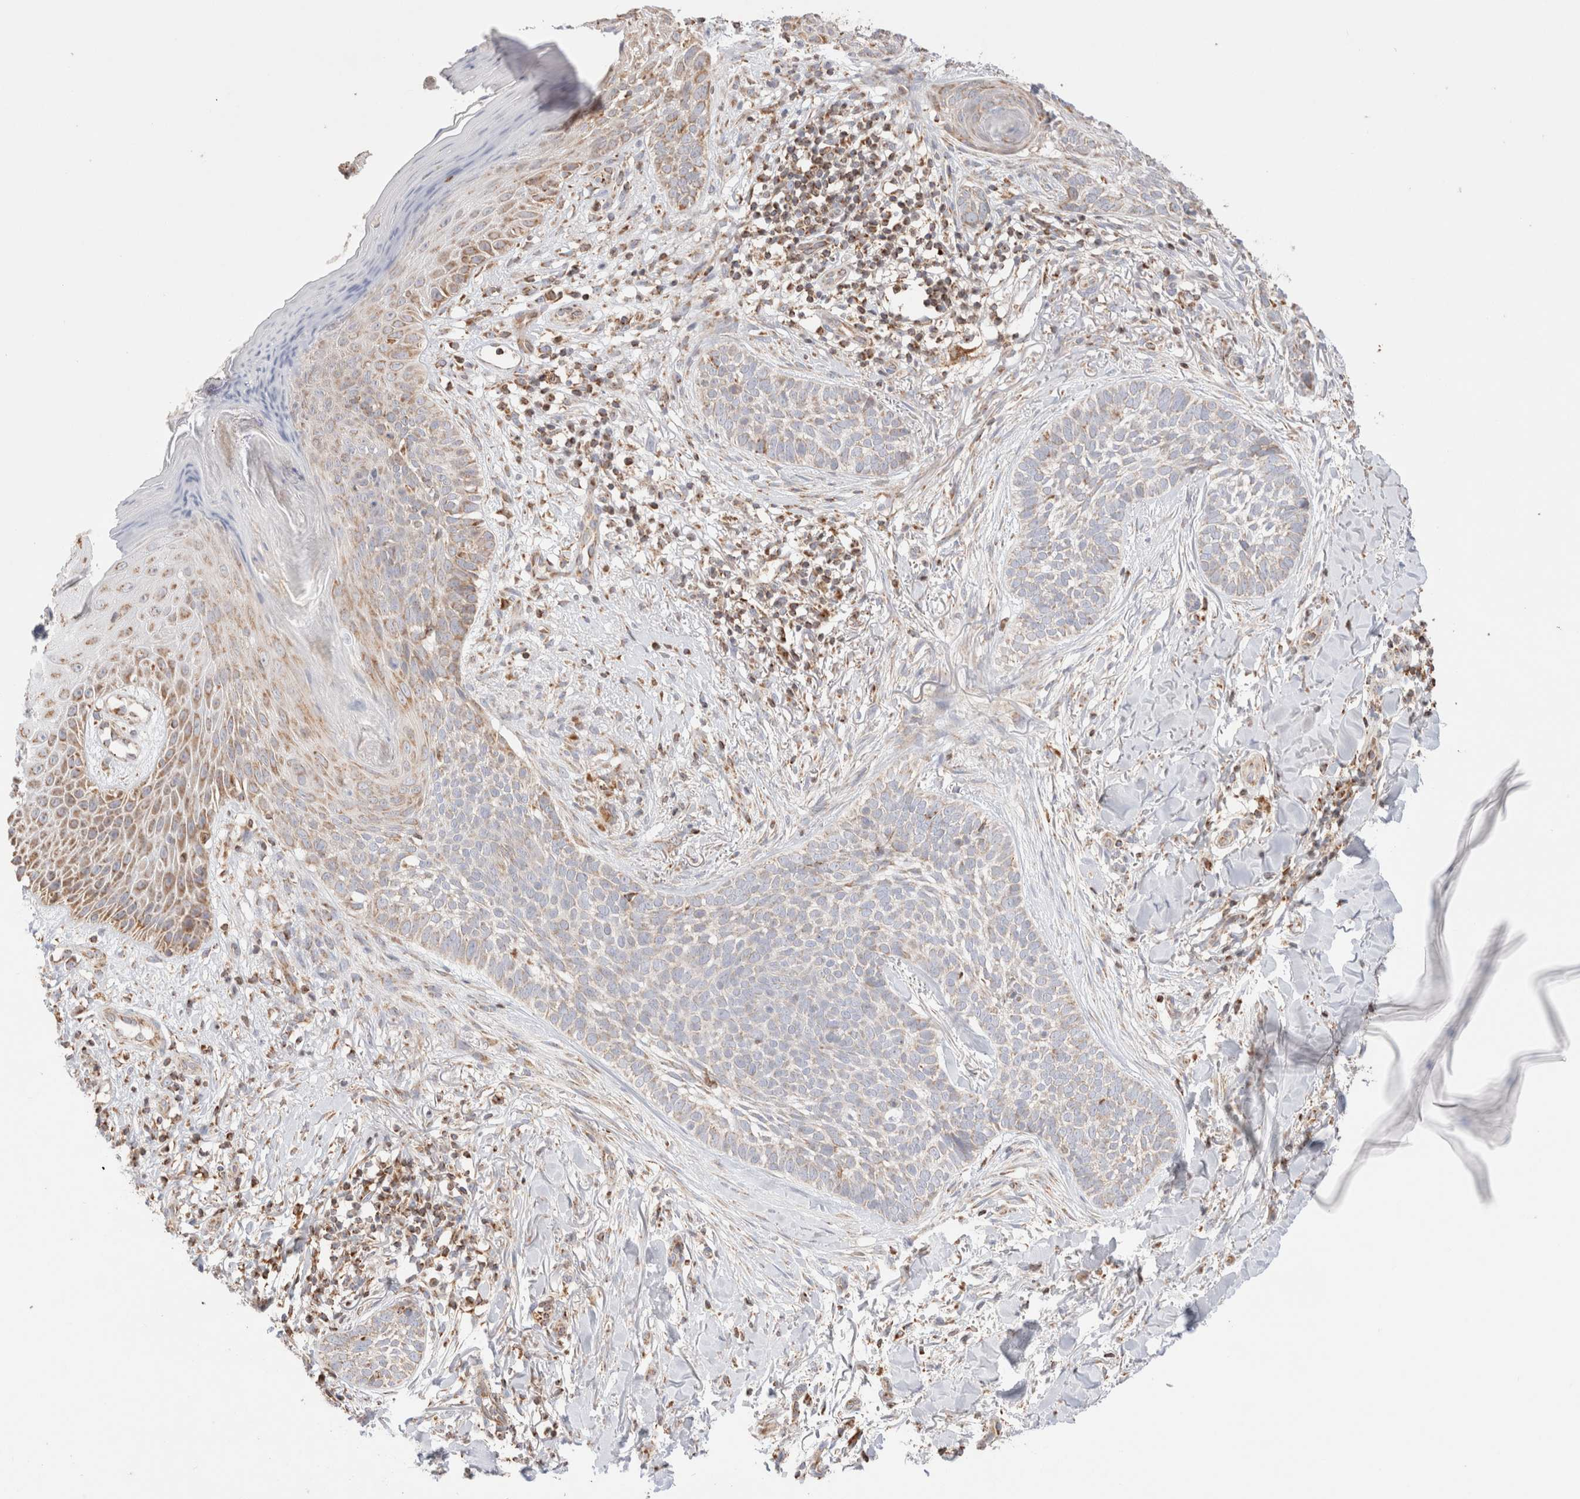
{"staining": {"intensity": "weak", "quantity": "<25%", "location": "cytoplasmic/membranous"}, "tissue": "skin cancer", "cell_type": "Tumor cells", "image_type": "cancer", "snomed": [{"axis": "morphology", "description": "Normal tissue, NOS"}, {"axis": "morphology", "description": "Basal cell carcinoma"}, {"axis": "topography", "description": "Skin"}], "caption": "Immunohistochemistry (IHC) photomicrograph of neoplastic tissue: human skin cancer (basal cell carcinoma) stained with DAB exhibits no significant protein staining in tumor cells. (Stains: DAB (3,3'-diaminobenzidine) immunohistochemistry with hematoxylin counter stain, Microscopy: brightfield microscopy at high magnification).", "gene": "TMPPE", "patient": {"sex": "male", "age": 67}}